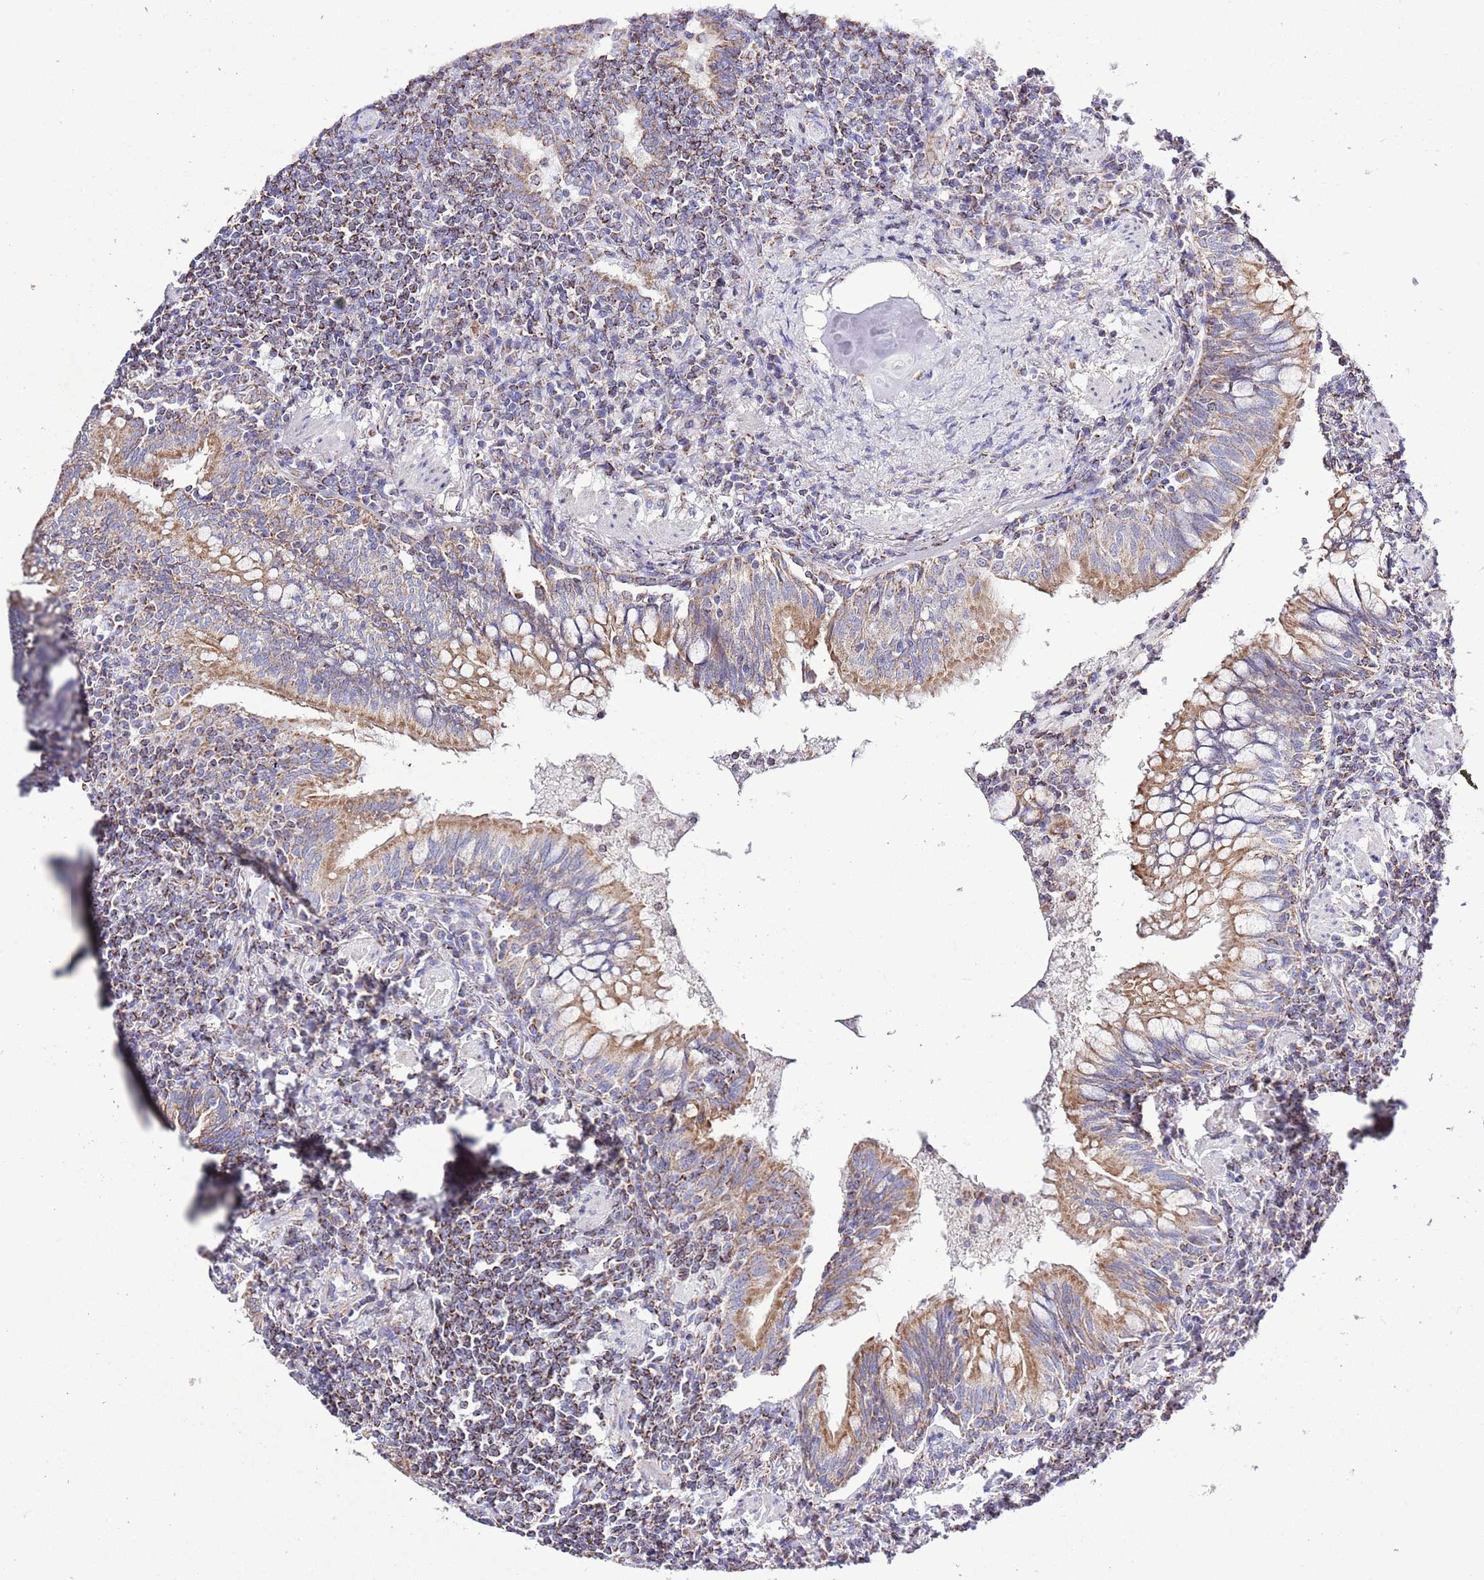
{"staining": {"intensity": "moderate", "quantity": ">75%", "location": "cytoplasmic/membranous"}, "tissue": "lymphoma", "cell_type": "Tumor cells", "image_type": "cancer", "snomed": [{"axis": "morphology", "description": "Malignant lymphoma, non-Hodgkin's type, Low grade"}, {"axis": "topography", "description": "Lung"}], "caption": "Human lymphoma stained for a protein (brown) reveals moderate cytoplasmic/membranous positive staining in approximately >75% of tumor cells.", "gene": "TEKTIP1", "patient": {"sex": "female", "age": 71}}